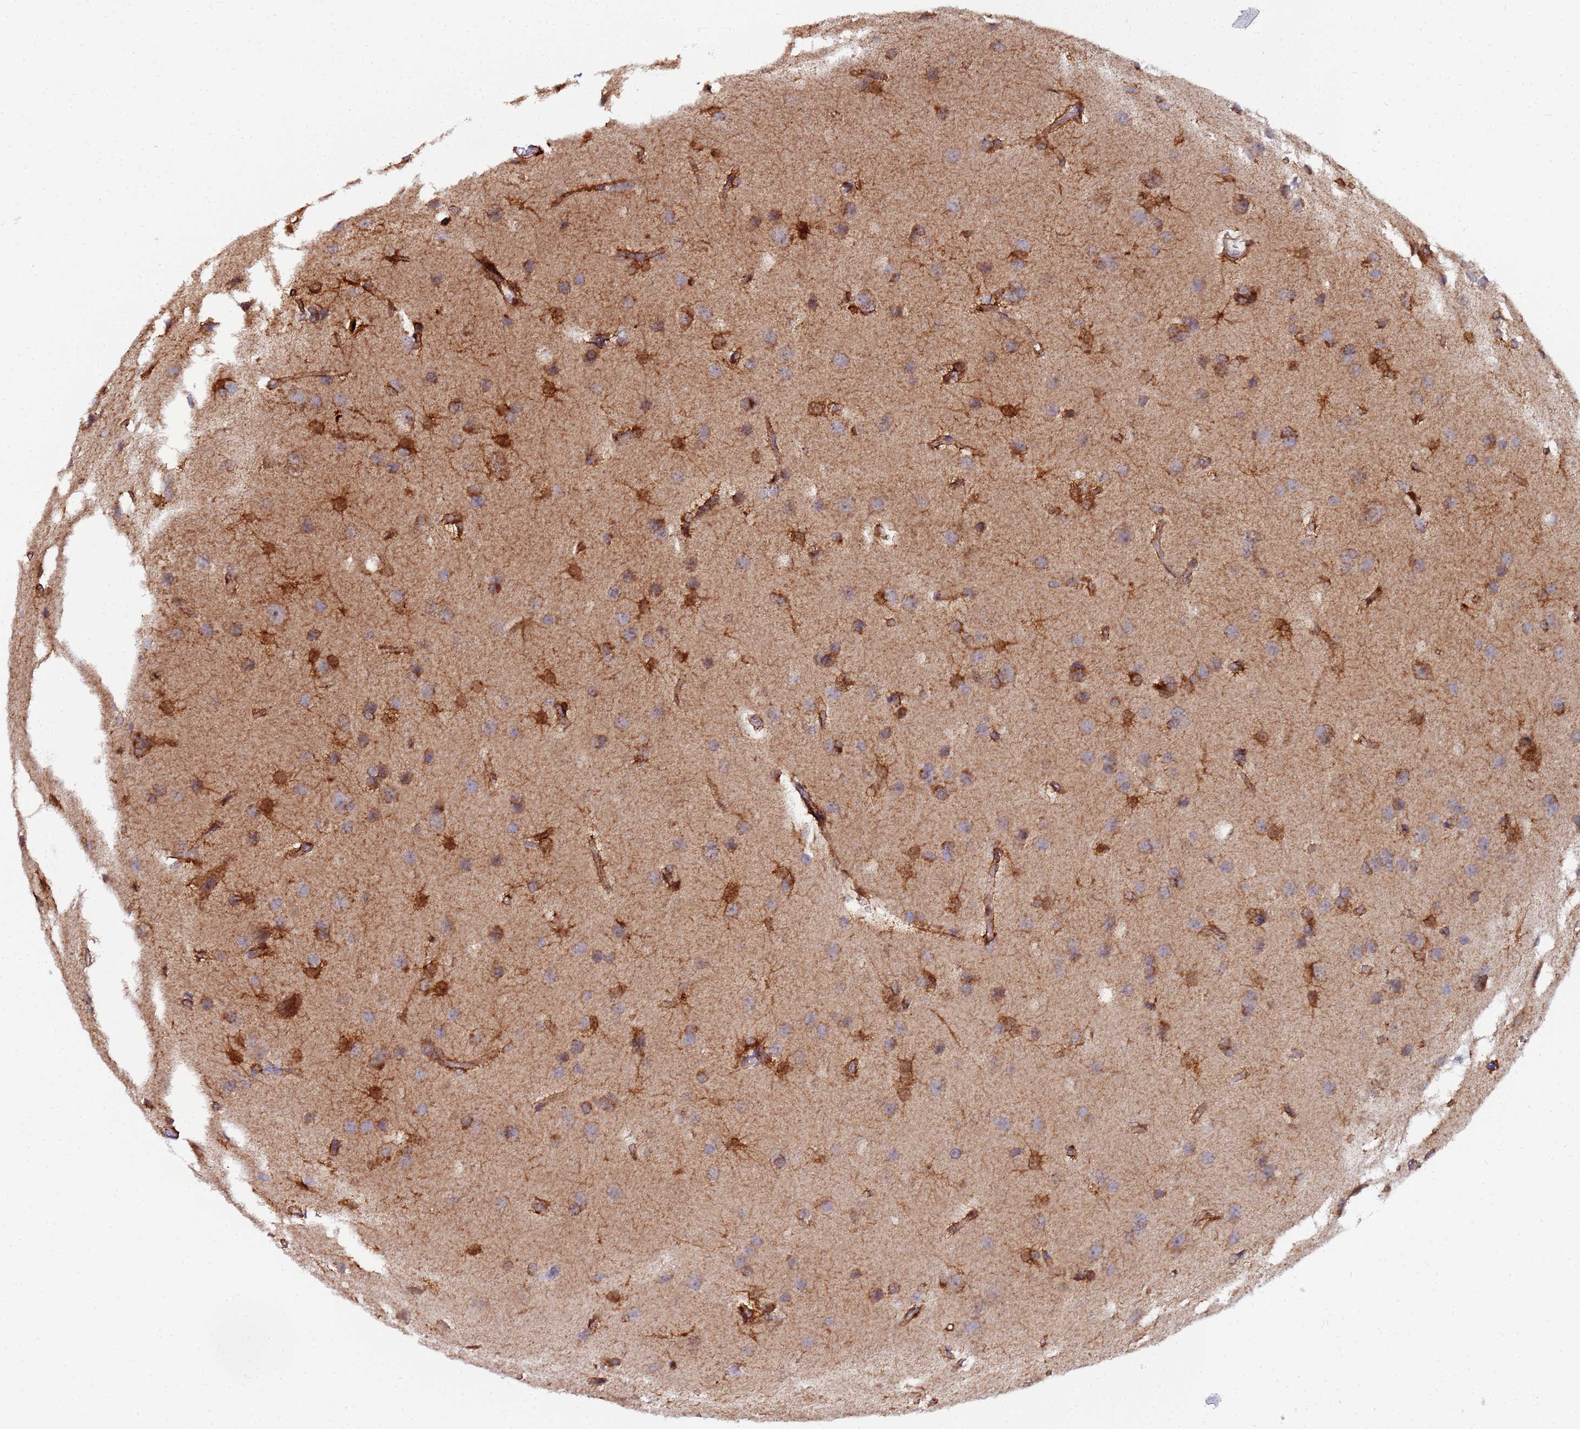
{"staining": {"intensity": "moderate", "quantity": "25%-75%", "location": "cytoplasmic/membranous"}, "tissue": "glioma", "cell_type": "Tumor cells", "image_type": "cancer", "snomed": [{"axis": "morphology", "description": "Glioma, malignant, High grade"}, {"axis": "topography", "description": "Brain"}], "caption": "Protein staining displays moderate cytoplasmic/membranous positivity in approximately 25%-75% of tumor cells in high-grade glioma (malignant). The staining was performed using DAB, with brown indicating positive protein expression. Nuclei are stained blue with hematoxylin.", "gene": "CCDC127", "patient": {"sex": "female", "age": 50}}